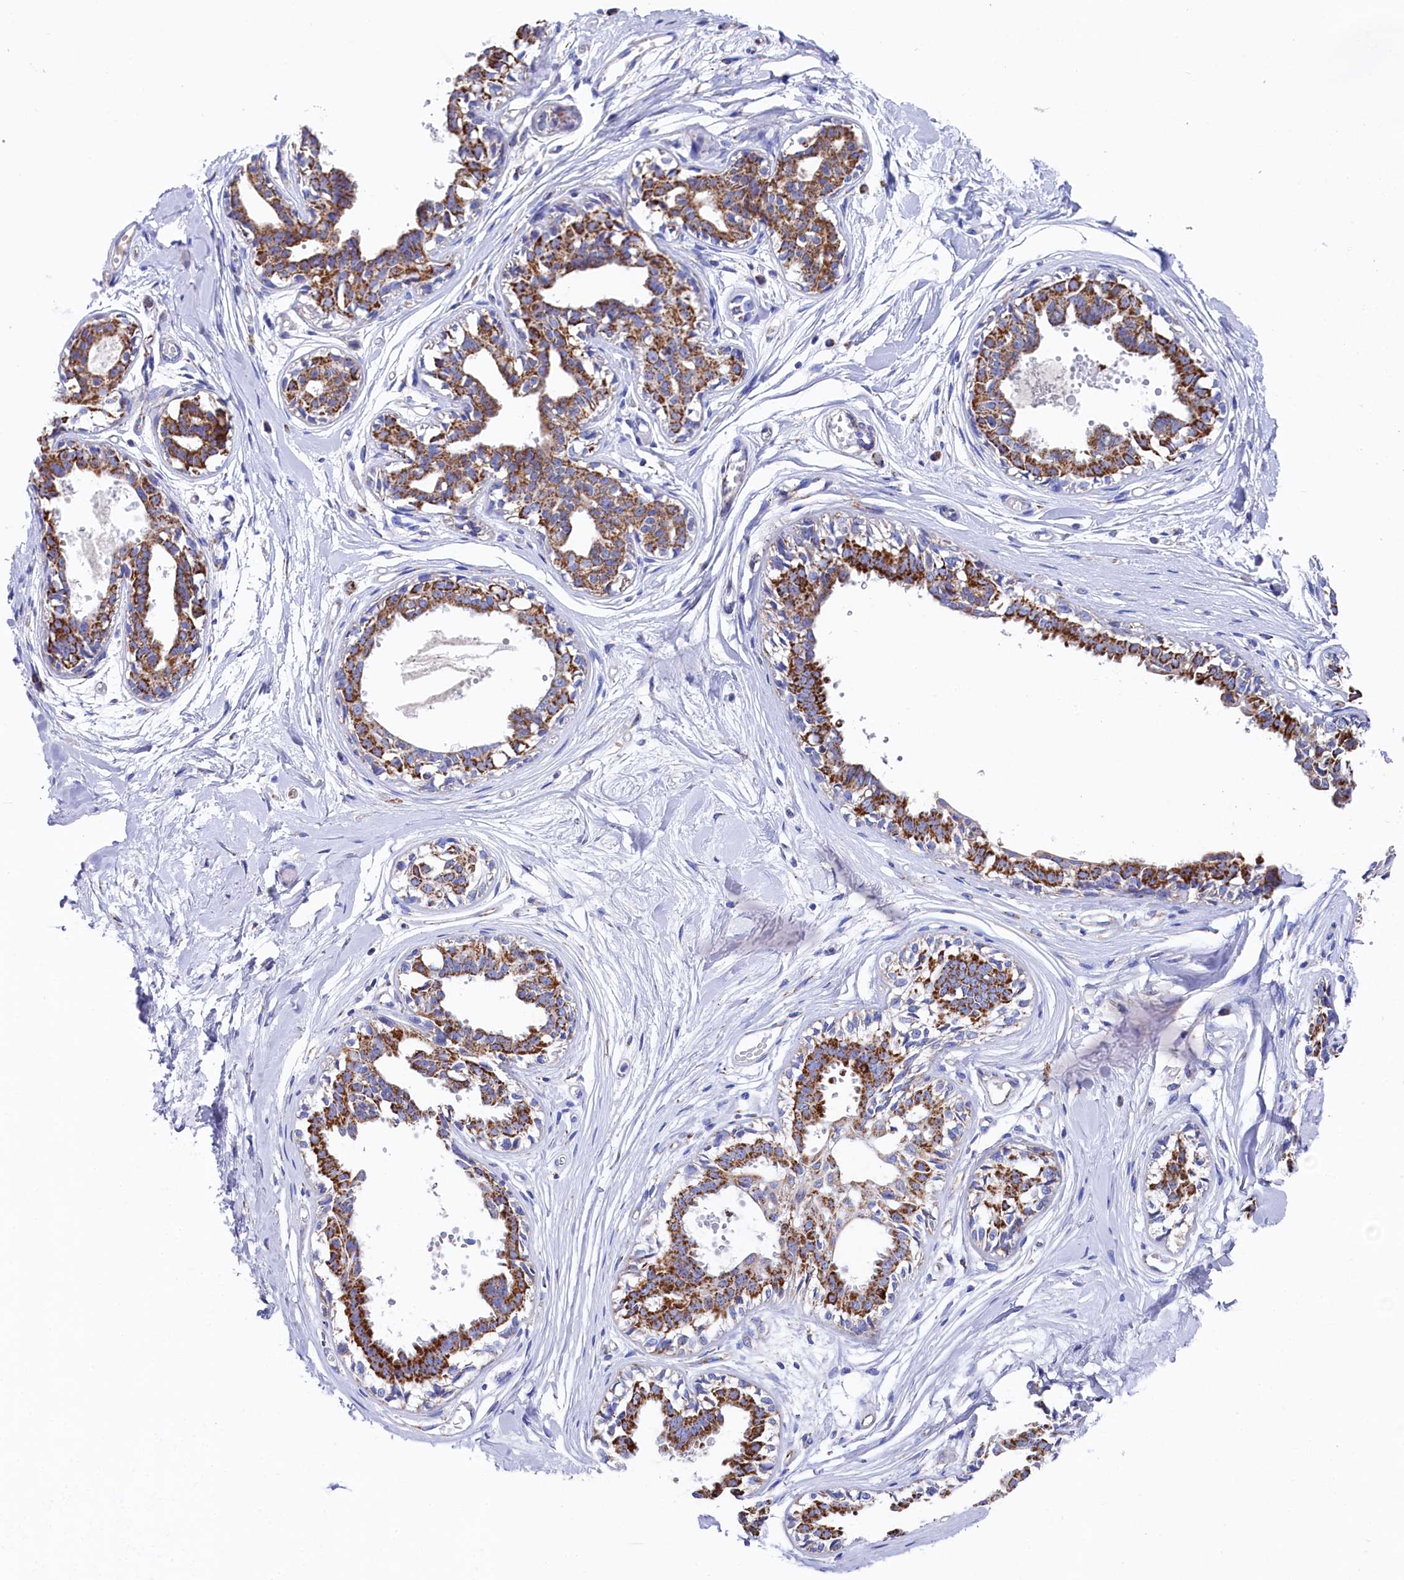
{"staining": {"intensity": "negative", "quantity": "none", "location": "none"}, "tissue": "breast", "cell_type": "Adipocytes", "image_type": "normal", "snomed": [{"axis": "morphology", "description": "Normal tissue, NOS"}, {"axis": "topography", "description": "Breast"}], "caption": "IHC image of normal breast: breast stained with DAB demonstrates no significant protein expression in adipocytes.", "gene": "MMAB", "patient": {"sex": "female", "age": 45}}